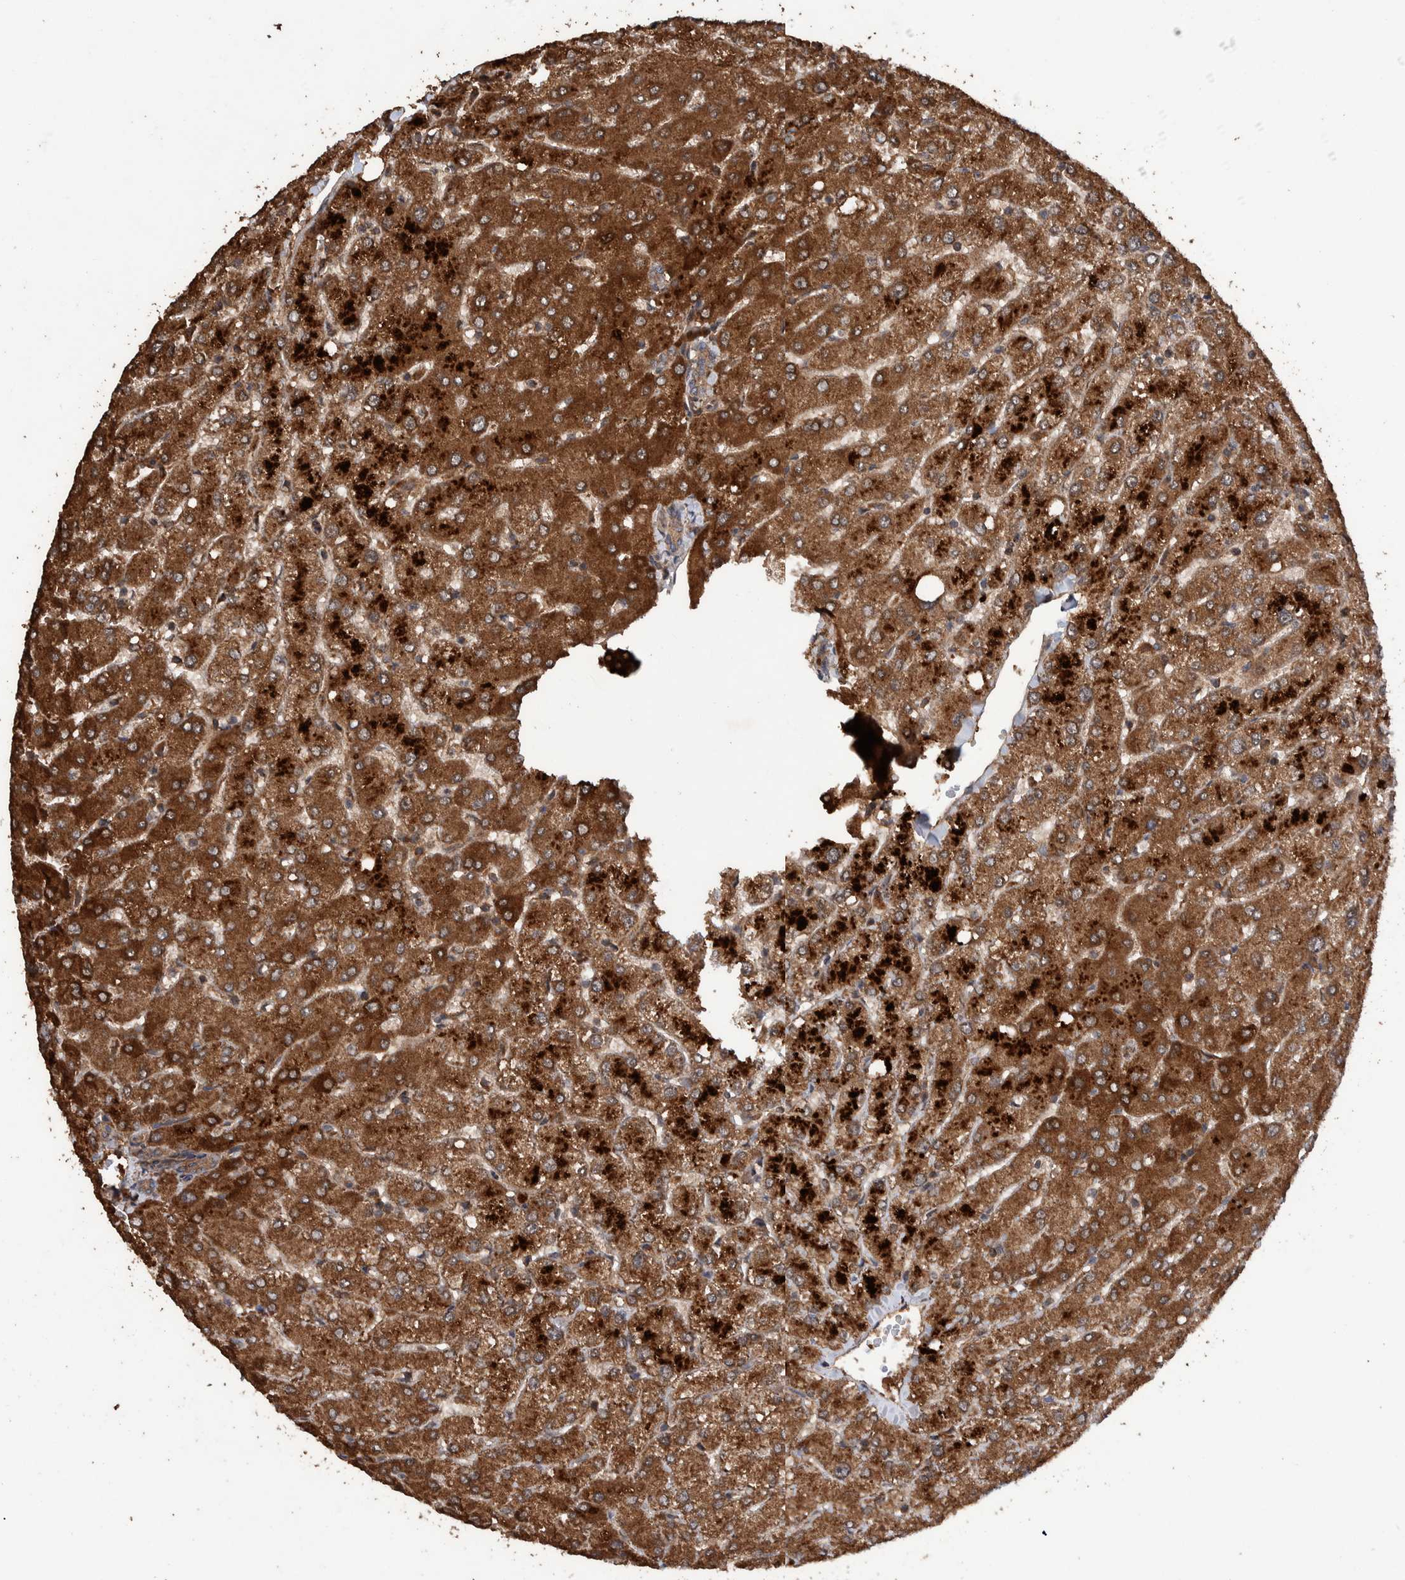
{"staining": {"intensity": "moderate", "quantity": ">75%", "location": "cytoplasmic/membranous"}, "tissue": "liver", "cell_type": "Cholangiocytes", "image_type": "normal", "snomed": [{"axis": "morphology", "description": "Normal tissue, NOS"}, {"axis": "topography", "description": "Liver"}], "caption": "Protein staining shows moderate cytoplasmic/membranous positivity in approximately >75% of cholangiocytes in normal liver. The staining was performed using DAB, with brown indicating positive protein expression. Nuclei are stained blue with hematoxylin.", "gene": "ENSG00000251537", "patient": {"sex": "female", "age": 54}}